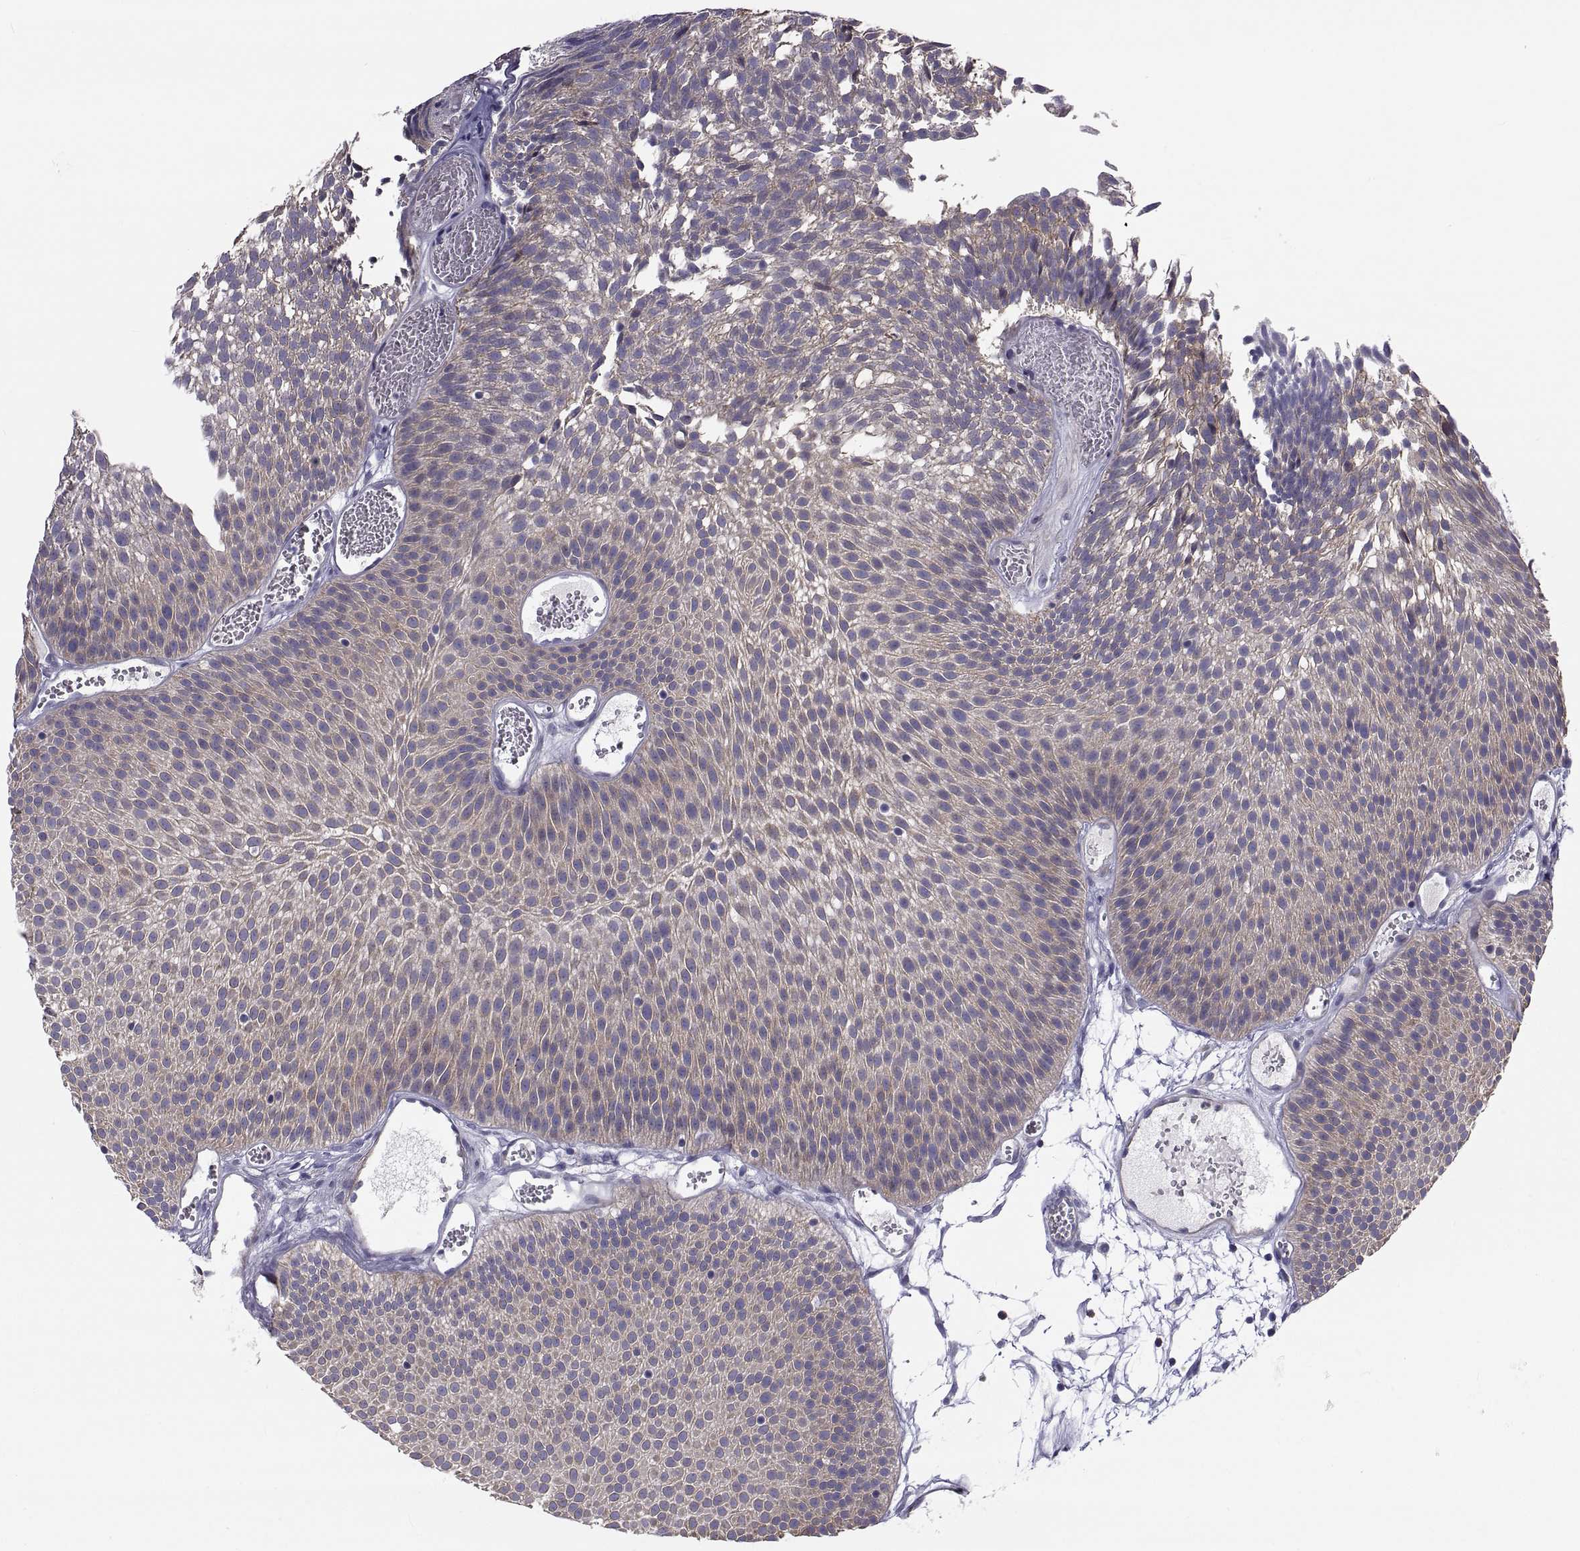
{"staining": {"intensity": "moderate", "quantity": "25%-75%", "location": "cytoplasmic/membranous"}, "tissue": "urothelial cancer", "cell_type": "Tumor cells", "image_type": "cancer", "snomed": [{"axis": "morphology", "description": "Urothelial carcinoma, Low grade"}, {"axis": "topography", "description": "Urinary bladder"}], "caption": "The immunohistochemical stain shows moderate cytoplasmic/membranous staining in tumor cells of urothelial carcinoma (low-grade) tissue.", "gene": "ANO1", "patient": {"sex": "male", "age": 52}}